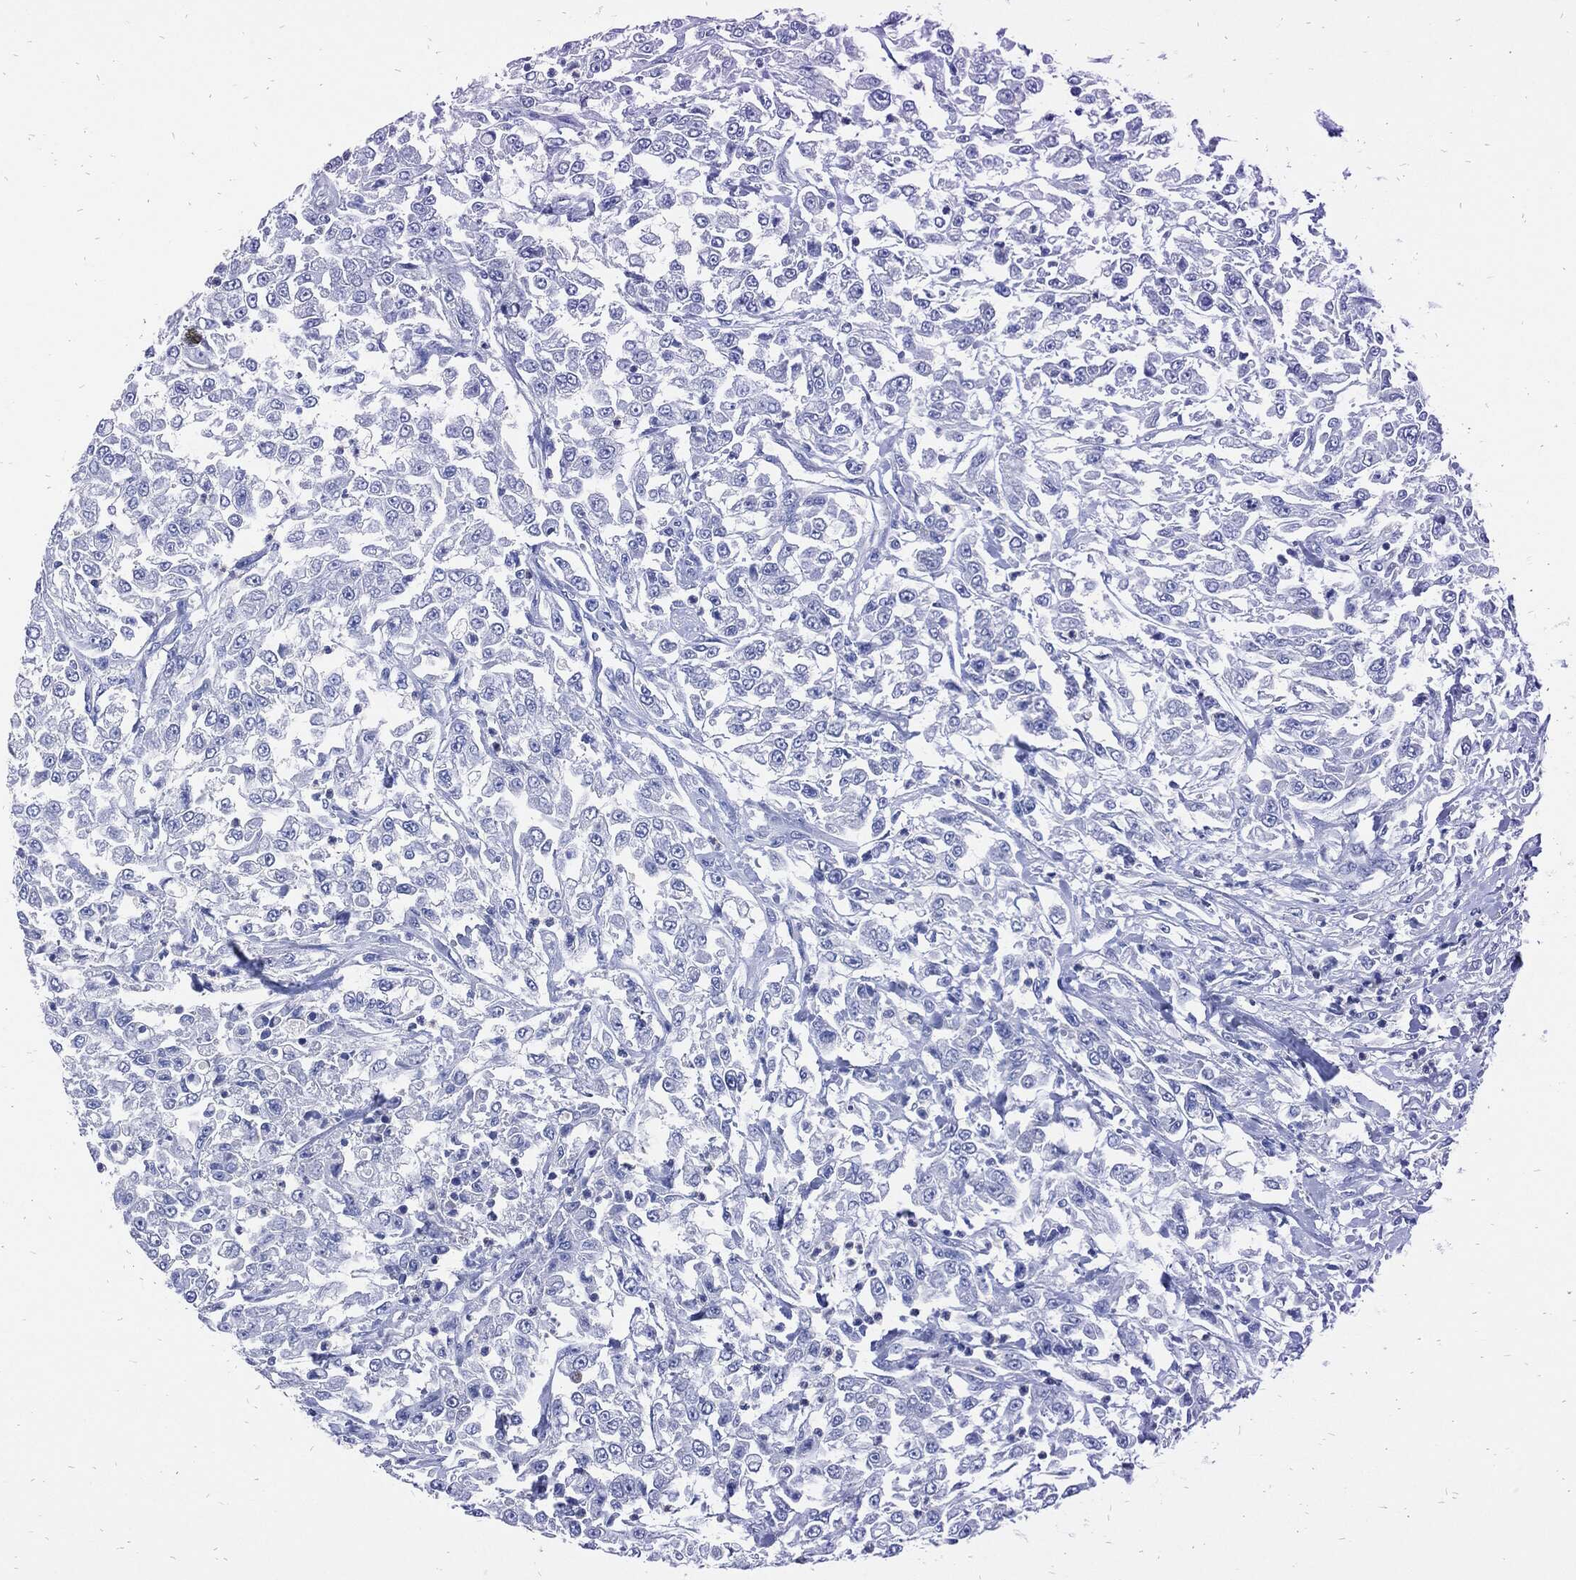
{"staining": {"intensity": "negative", "quantity": "none", "location": "none"}, "tissue": "urothelial cancer", "cell_type": "Tumor cells", "image_type": "cancer", "snomed": [{"axis": "morphology", "description": "Urothelial carcinoma, High grade"}, {"axis": "topography", "description": "Urinary bladder"}], "caption": "High power microscopy image of an immunohistochemistry (IHC) photomicrograph of urothelial carcinoma (high-grade), revealing no significant positivity in tumor cells. (Immunohistochemistry (ihc), brightfield microscopy, high magnification).", "gene": "FABP4", "patient": {"sex": "male", "age": 46}}